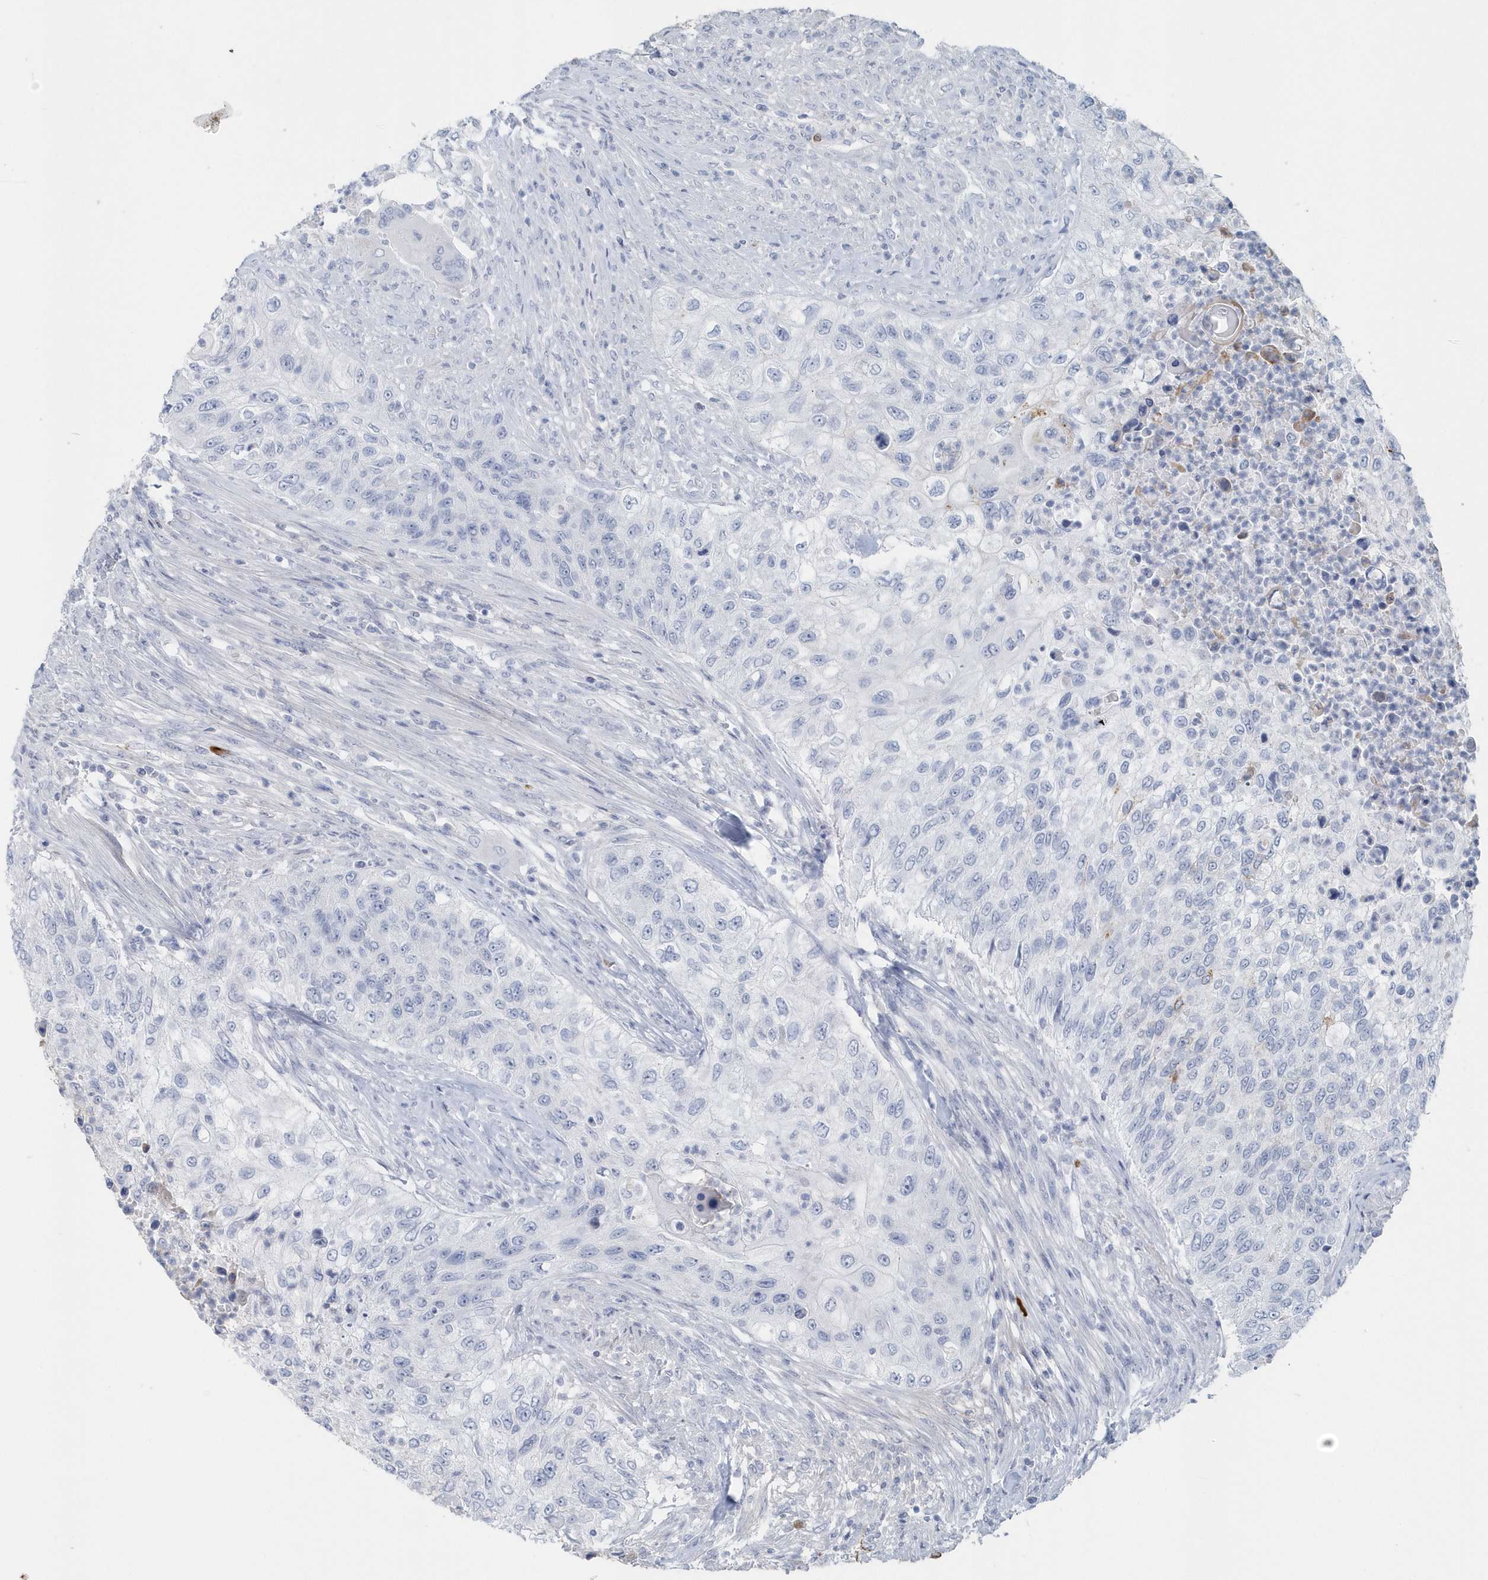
{"staining": {"intensity": "negative", "quantity": "none", "location": "none"}, "tissue": "urothelial cancer", "cell_type": "Tumor cells", "image_type": "cancer", "snomed": [{"axis": "morphology", "description": "Urothelial carcinoma, High grade"}, {"axis": "topography", "description": "Urinary bladder"}], "caption": "Immunohistochemistry of human urothelial cancer demonstrates no staining in tumor cells. (IHC, brightfield microscopy, high magnification).", "gene": "JCHAIN", "patient": {"sex": "female", "age": 60}}